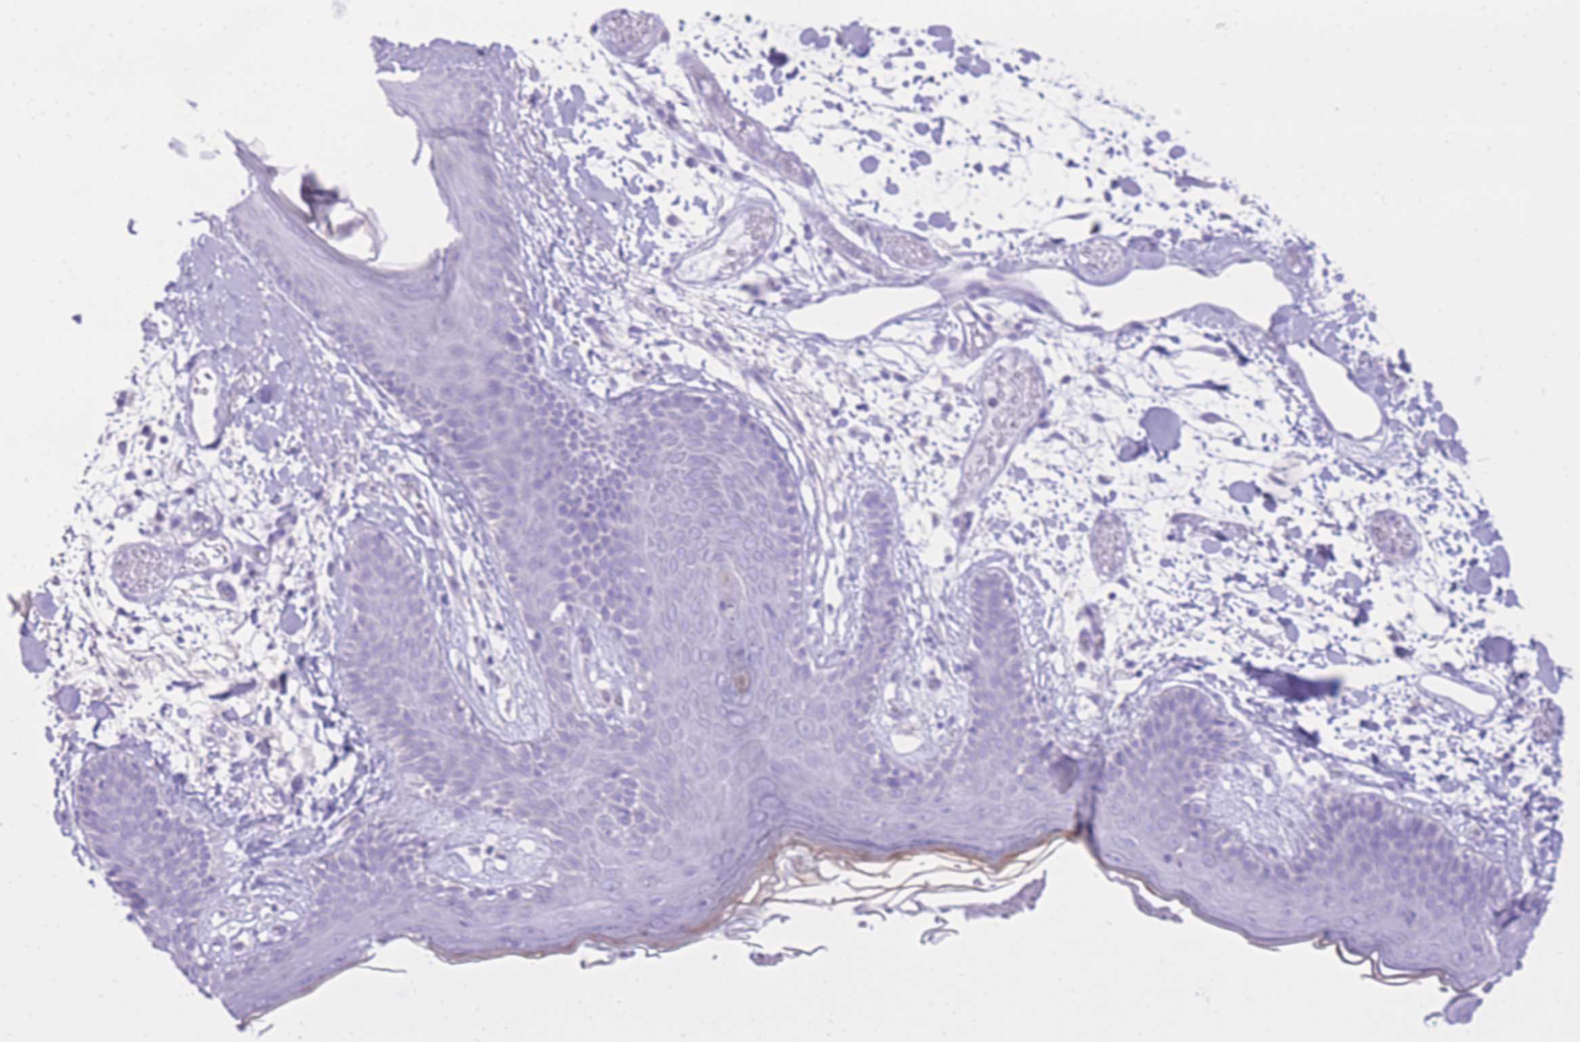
{"staining": {"intensity": "negative", "quantity": "none", "location": "none"}, "tissue": "skin", "cell_type": "Fibroblasts", "image_type": "normal", "snomed": [{"axis": "morphology", "description": "Normal tissue, NOS"}, {"axis": "topography", "description": "Skin"}], "caption": "Immunohistochemical staining of benign human skin displays no significant expression in fibroblasts.", "gene": "SLC4A4", "patient": {"sex": "male", "age": 79}}